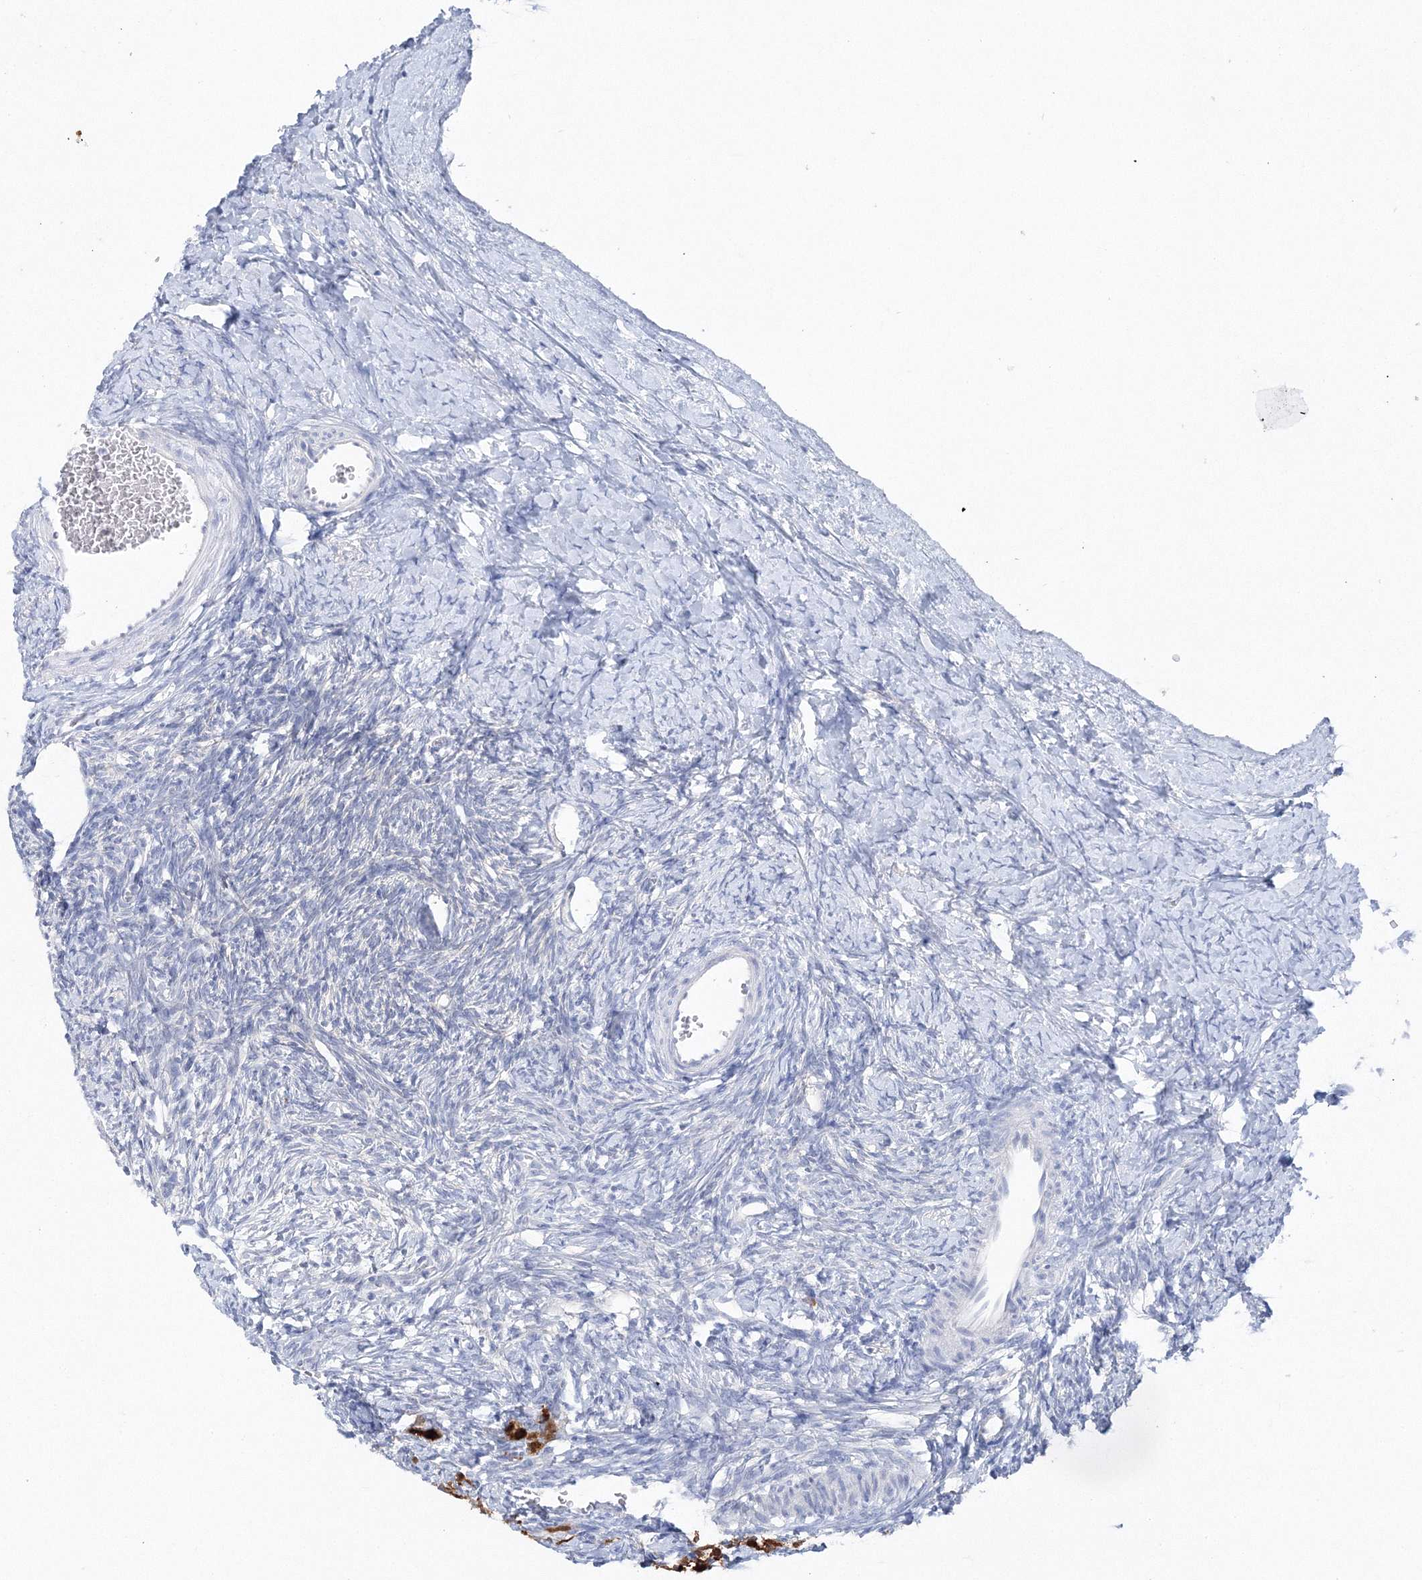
{"staining": {"intensity": "negative", "quantity": "none", "location": "none"}, "tissue": "ovary", "cell_type": "Ovarian stroma cells", "image_type": "normal", "snomed": [{"axis": "morphology", "description": "Normal tissue, NOS"}, {"axis": "morphology", "description": "Developmental malformation"}, {"axis": "topography", "description": "Ovary"}], "caption": "IHC histopathology image of unremarkable human ovary stained for a protein (brown), which displays no positivity in ovarian stroma cells. (DAB immunohistochemistry, high magnification).", "gene": "HMGCS1", "patient": {"sex": "female", "age": 39}}